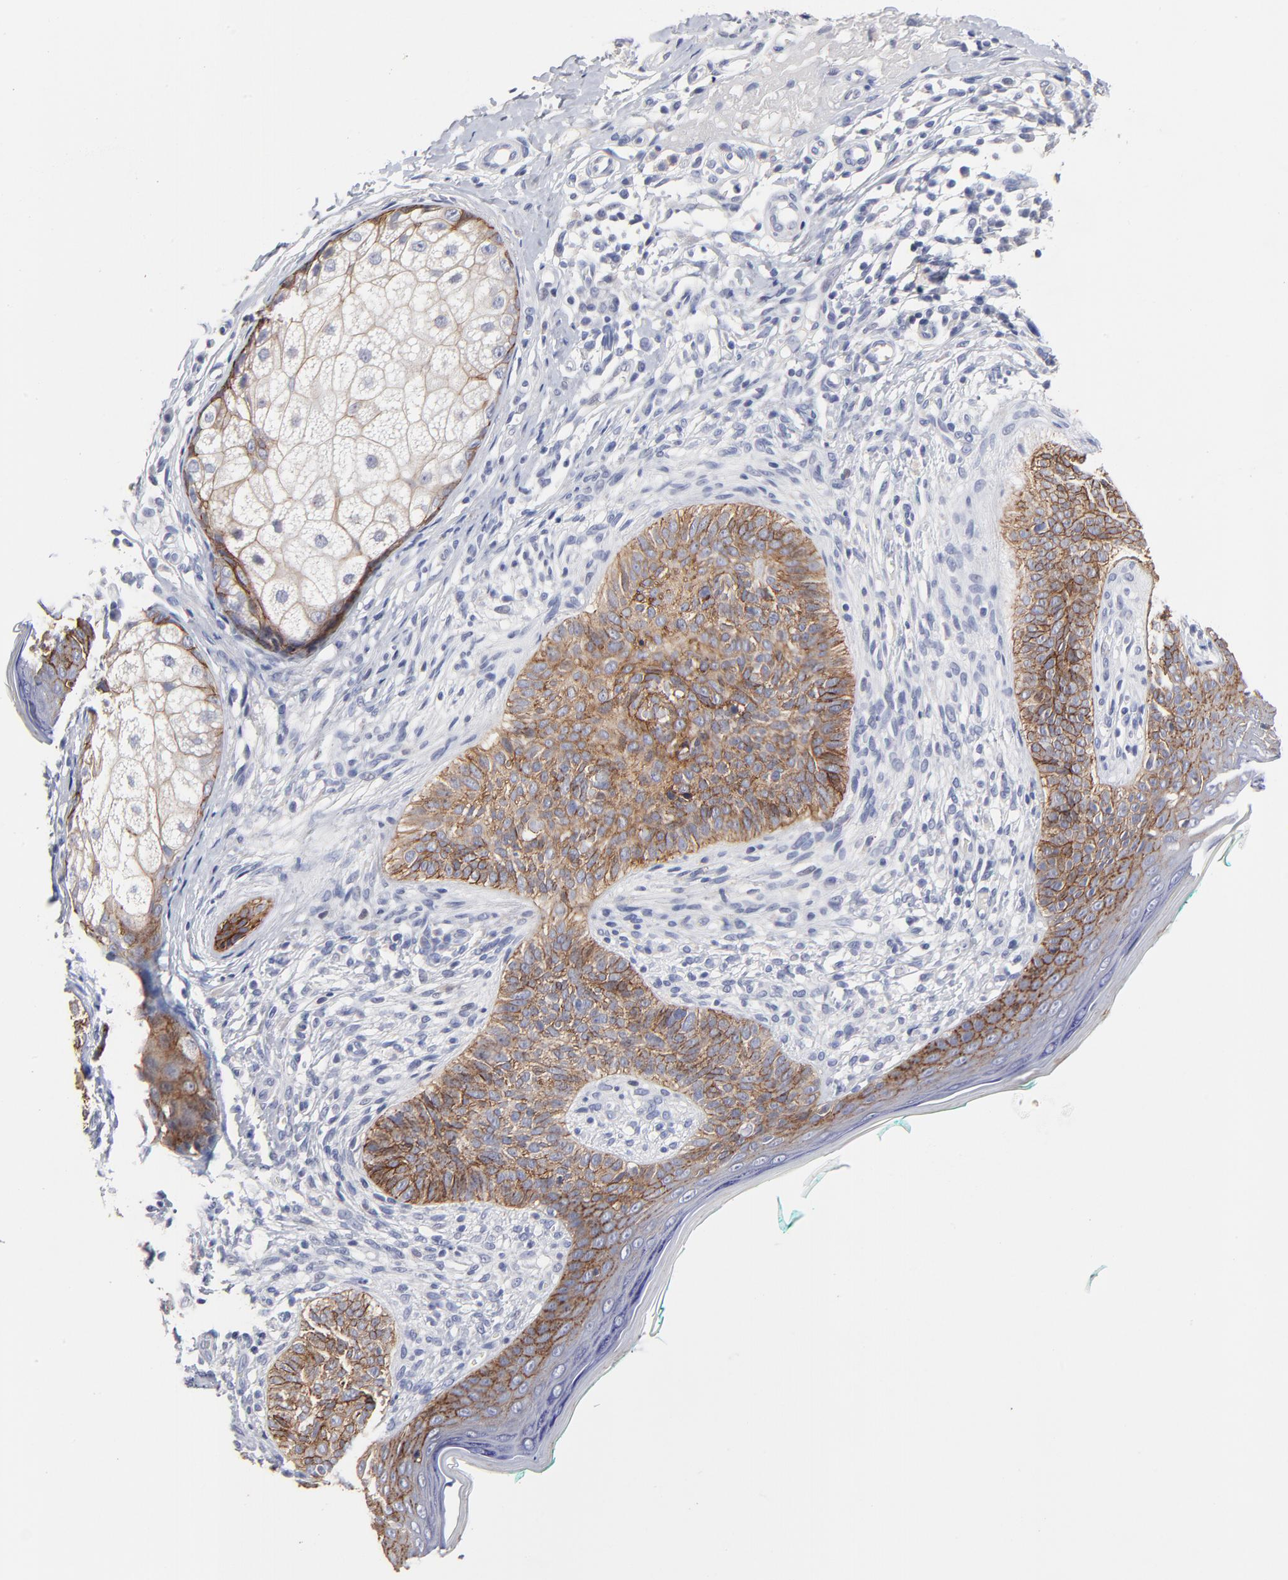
{"staining": {"intensity": "moderate", "quantity": ">75%", "location": "cytoplasmic/membranous"}, "tissue": "skin cancer", "cell_type": "Tumor cells", "image_type": "cancer", "snomed": [{"axis": "morphology", "description": "Normal tissue, NOS"}, {"axis": "morphology", "description": "Basal cell carcinoma"}, {"axis": "topography", "description": "Skin"}], "caption": "The micrograph reveals immunohistochemical staining of skin cancer. There is moderate cytoplasmic/membranous positivity is appreciated in about >75% of tumor cells.", "gene": "CXADR", "patient": {"sex": "male", "age": 76}}